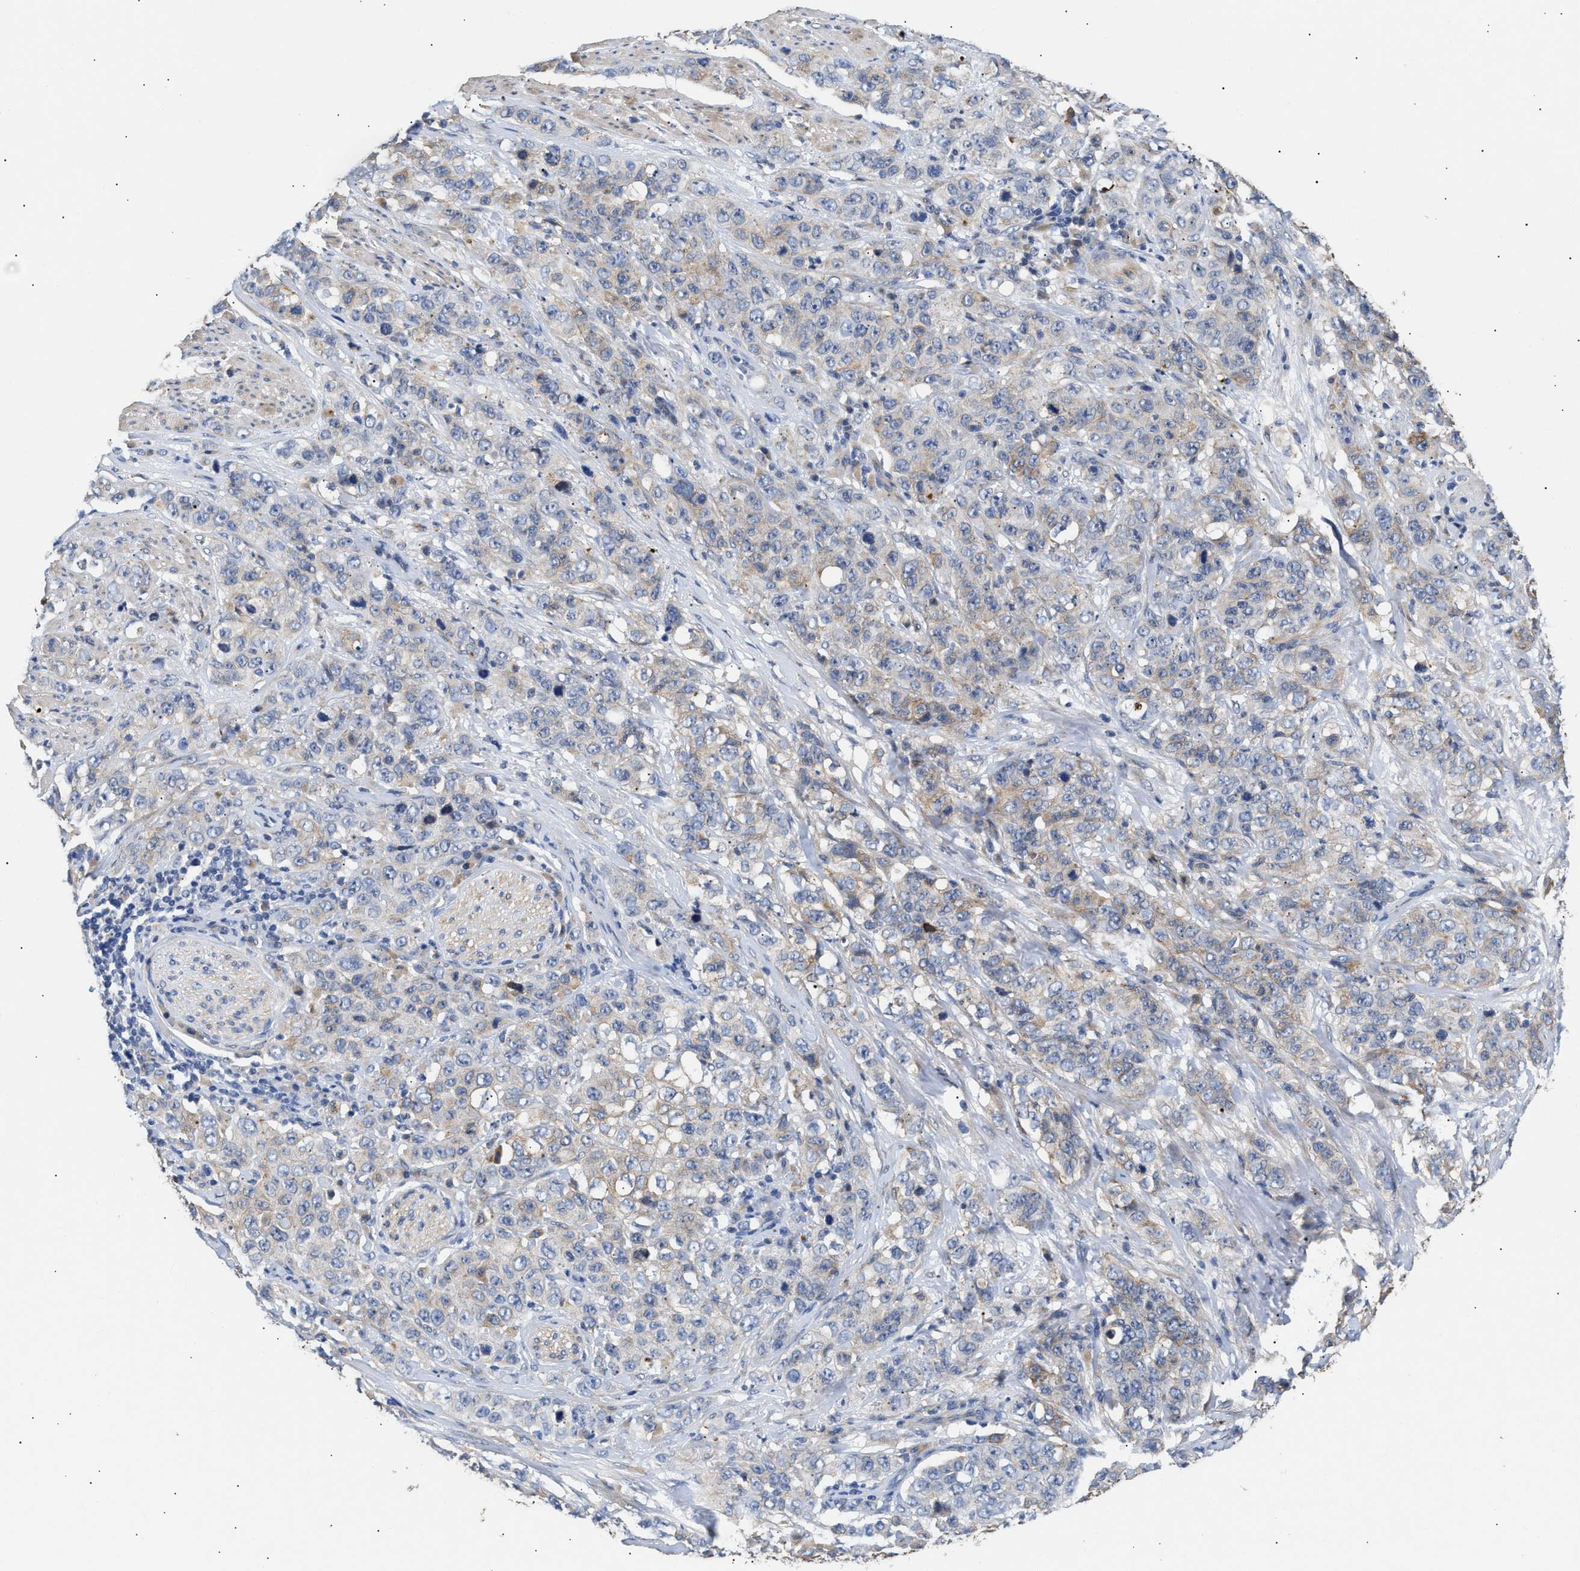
{"staining": {"intensity": "weak", "quantity": "<25%", "location": "cytoplasmic/membranous"}, "tissue": "stomach cancer", "cell_type": "Tumor cells", "image_type": "cancer", "snomed": [{"axis": "morphology", "description": "Adenocarcinoma, NOS"}, {"axis": "topography", "description": "Stomach"}], "caption": "This histopathology image is of stomach cancer stained with immunohistochemistry to label a protein in brown with the nuclei are counter-stained blue. There is no staining in tumor cells. The staining was performed using DAB to visualize the protein expression in brown, while the nuclei were stained in blue with hematoxylin (Magnification: 20x).", "gene": "CCDC146", "patient": {"sex": "male", "age": 48}}